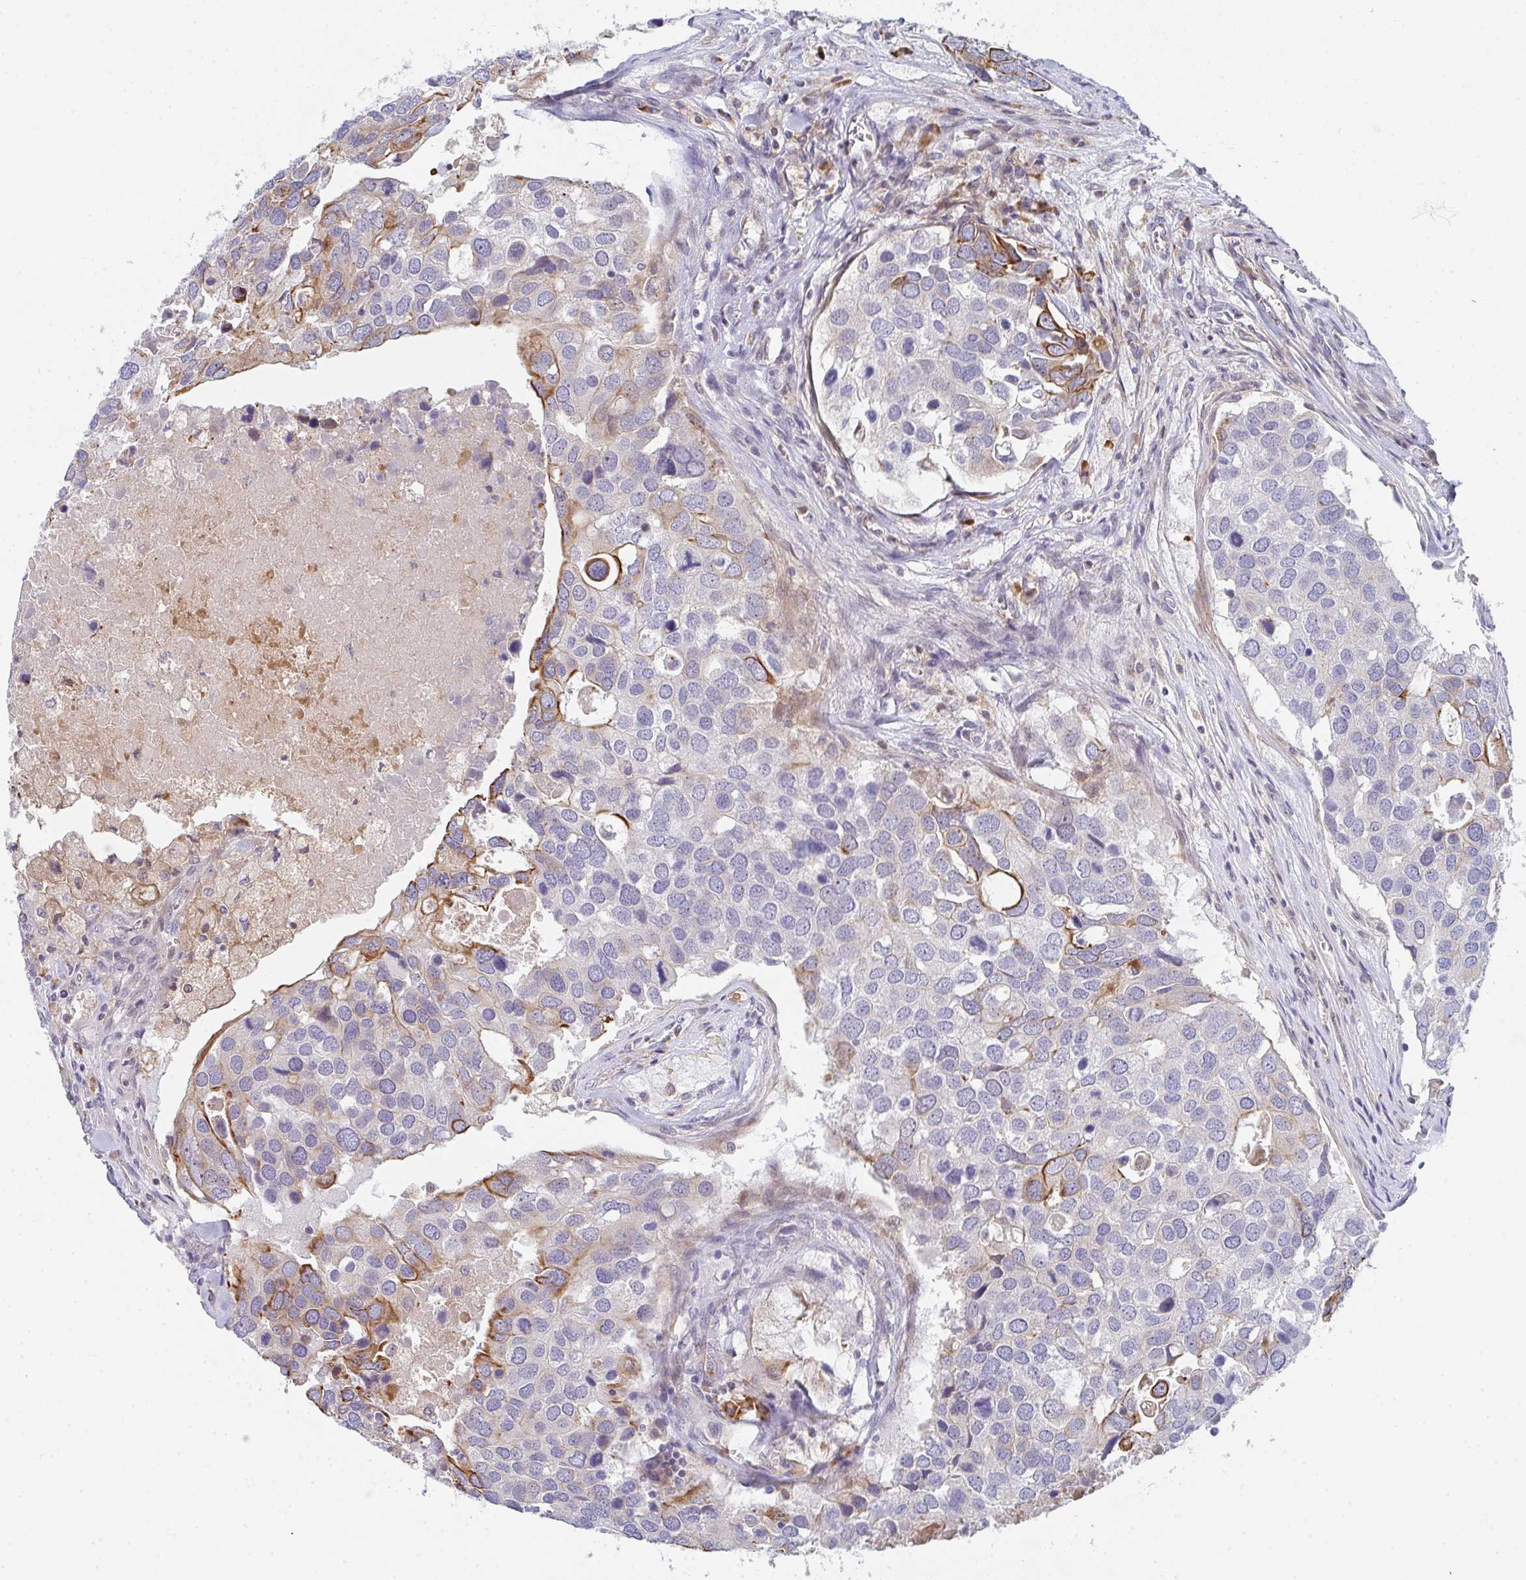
{"staining": {"intensity": "strong", "quantity": "<25%", "location": "cytoplasmic/membranous"}, "tissue": "breast cancer", "cell_type": "Tumor cells", "image_type": "cancer", "snomed": [{"axis": "morphology", "description": "Duct carcinoma"}, {"axis": "topography", "description": "Breast"}], "caption": "High-power microscopy captured an immunohistochemistry photomicrograph of intraductal carcinoma (breast), revealing strong cytoplasmic/membranous staining in approximately <25% of tumor cells.", "gene": "KLHL33", "patient": {"sex": "female", "age": 83}}